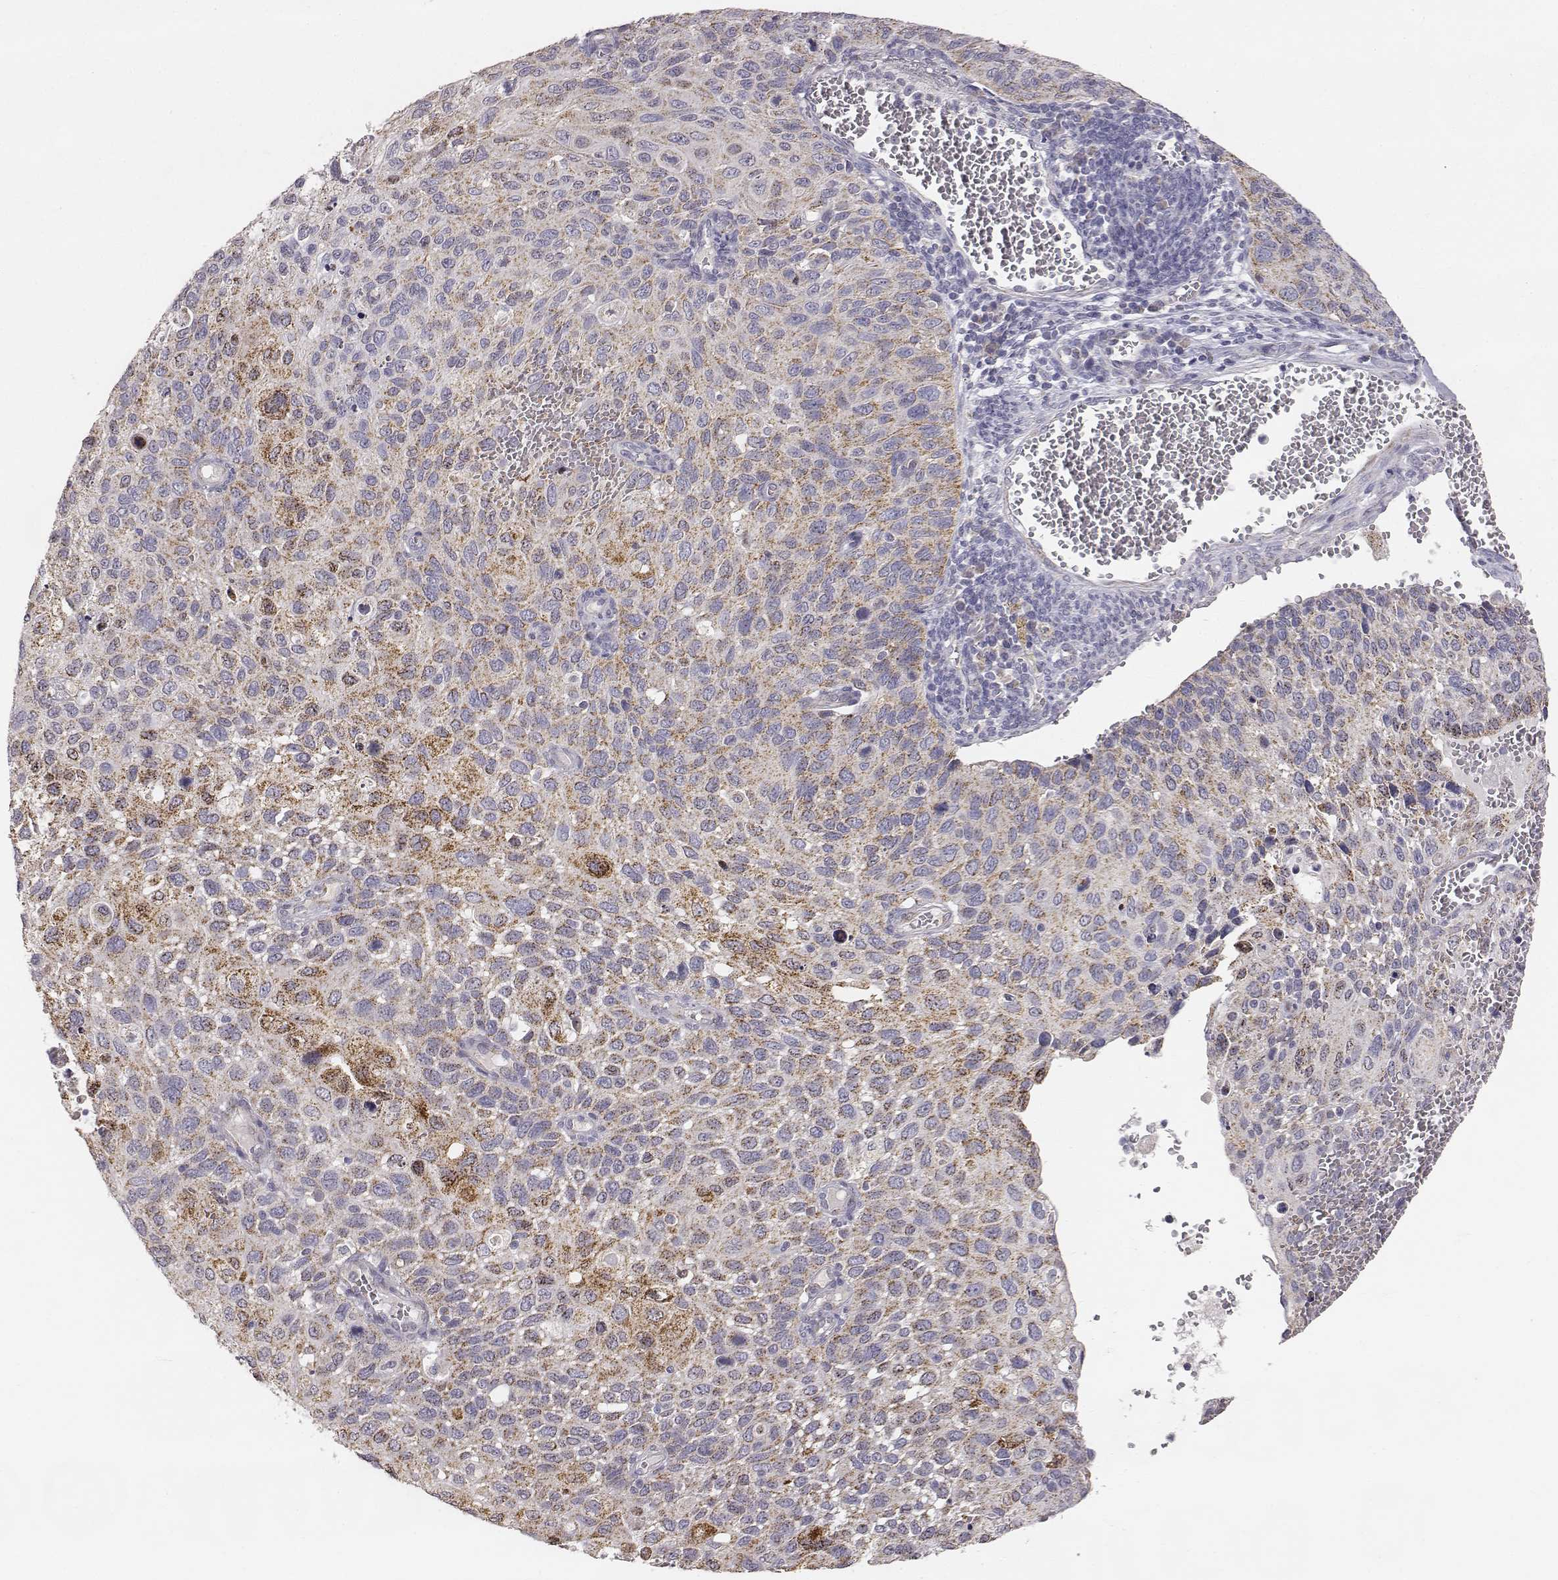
{"staining": {"intensity": "moderate", "quantity": ">75%", "location": "cytoplasmic/membranous"}, "tissue": "cervical cancer", "cell_type": "Tumor cells", "image_type": "cancer", "snomed": [{"axis": "morphology", "description": "Squamous cell carcinoma, NOS"}, {"axis": "topography", "description": "Cervix"}], "caption": "Protein expression analysis of human cervical cancer reveals moderate cytoplasmic/membranous expression in about >75% of tumor cells.", "gene": "ABCD3", "patient": {"sex": "female", "age": 70}}